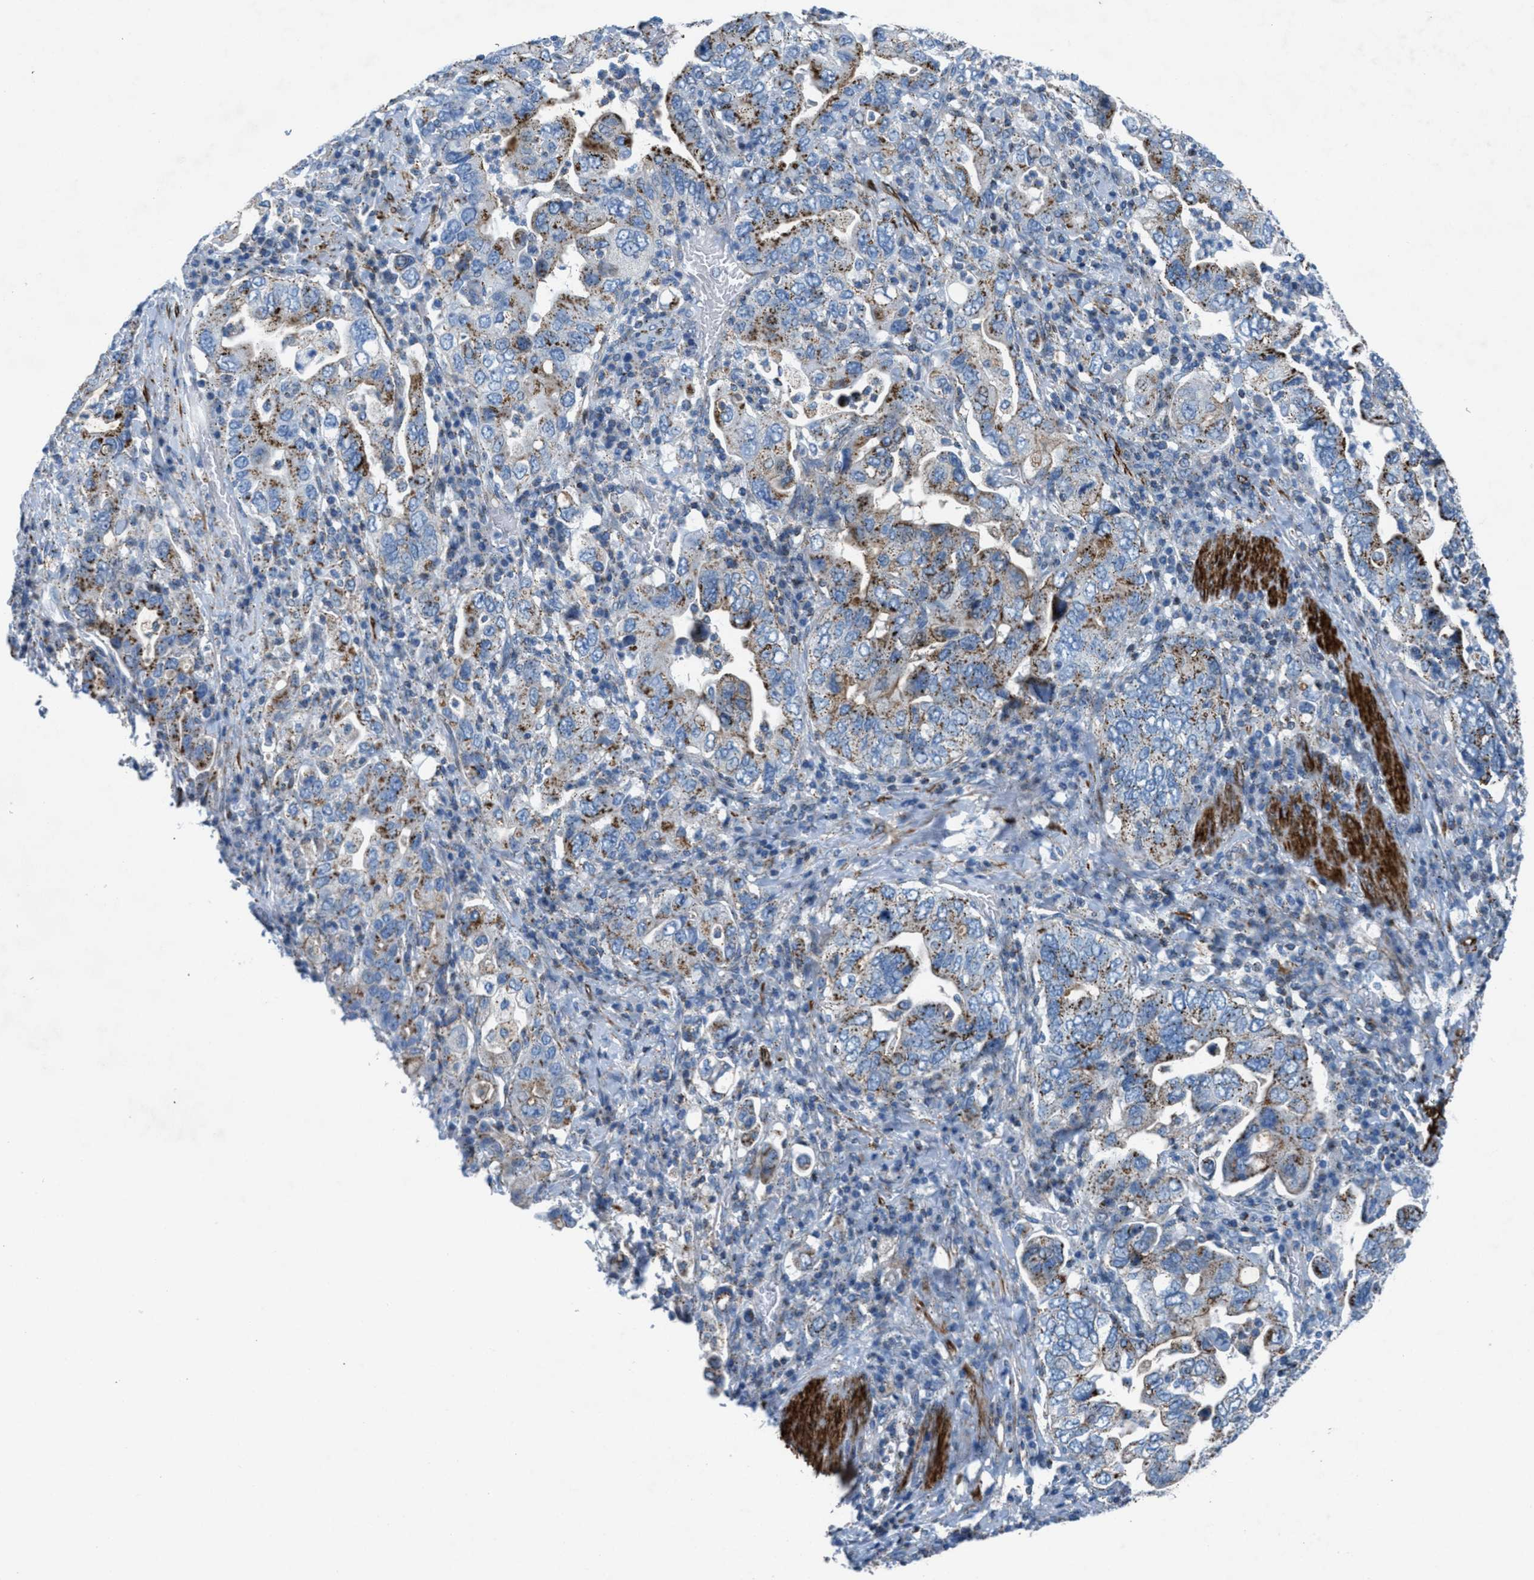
{"staining": {"intensity": "moderate", "quantity": ">75%", "location": "cytoplasmic/membranous"}, "tissue": "stomach cancer", "cell_type": "Tumor cells", "image_type": "cancer", "snomed": [{"axis": "morphology", "description": "Adenocarcinoma, NOS"}, {"axis": "topography", "description": "Stomach, upper"}], "caption": "Stomach cancer (adenocarcinoma) stained with IHC shows moderate cytoplasmic/membranous positivity in about >75% of tumor cells.", "gene": "MFSD13A", "patient": {"sex": "male", "age": 62}}